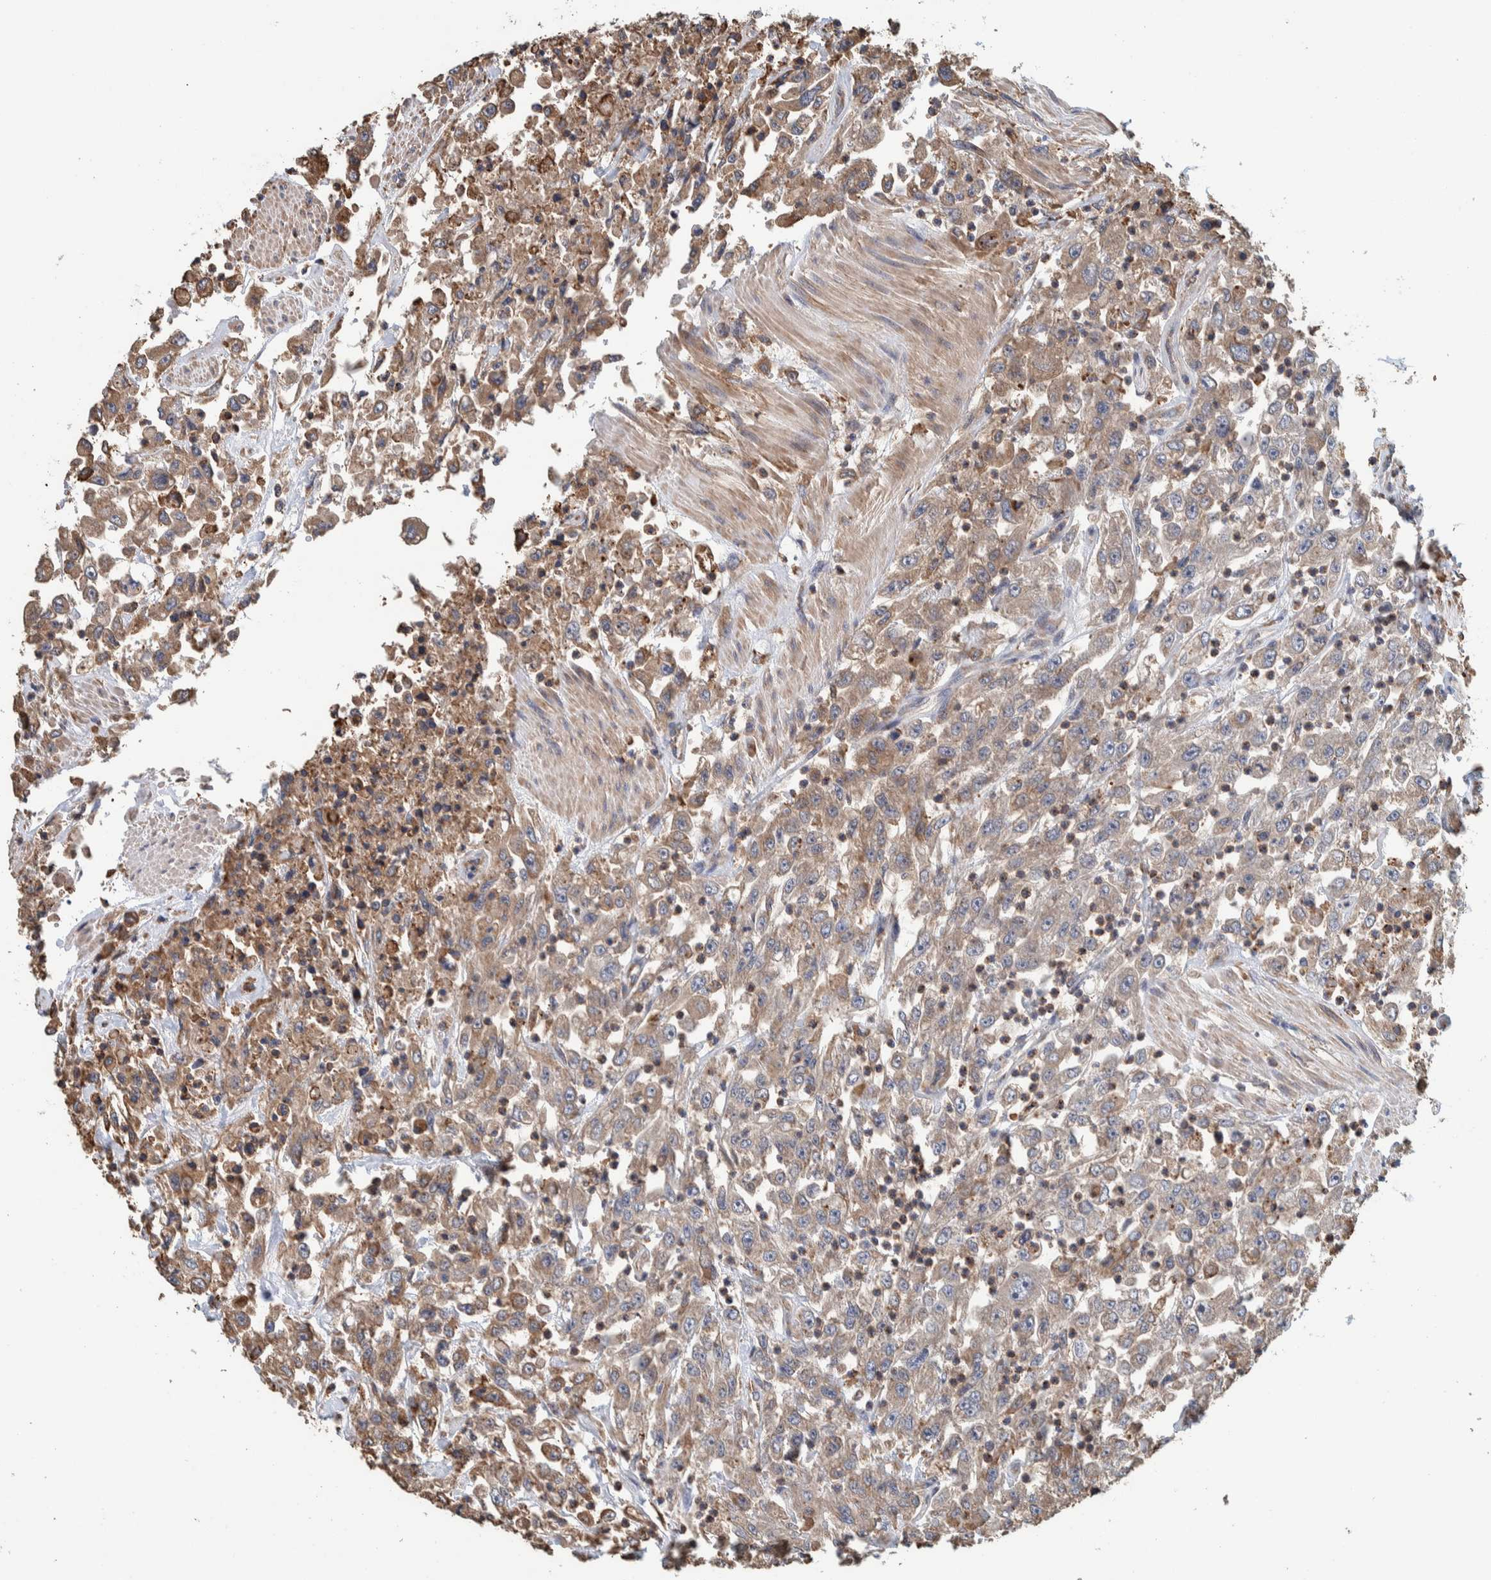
{"staining": {"intensity": "weak", "quantity": ">75%", "location": "cytoplasmic/membranous"}, "tissue": "urothelial cancer", "cell_type": "Tumor cells", "image_type": "cancer", "snomed": [{"axis": "morphology", "description": "Urothelial carcinoma, High grade"}, {"axis": "topography", "description": "Urinary bladder"}], "caption": "An IHC image of neoplastic tissue is shown. Protein staining in brown highlights weak cytoplasmic/membranous positivity in high-grade urothelial carcinoma within tumor cells.", "gene": "PLA2G3", "patient": {"sex": "male", "age": 46}}